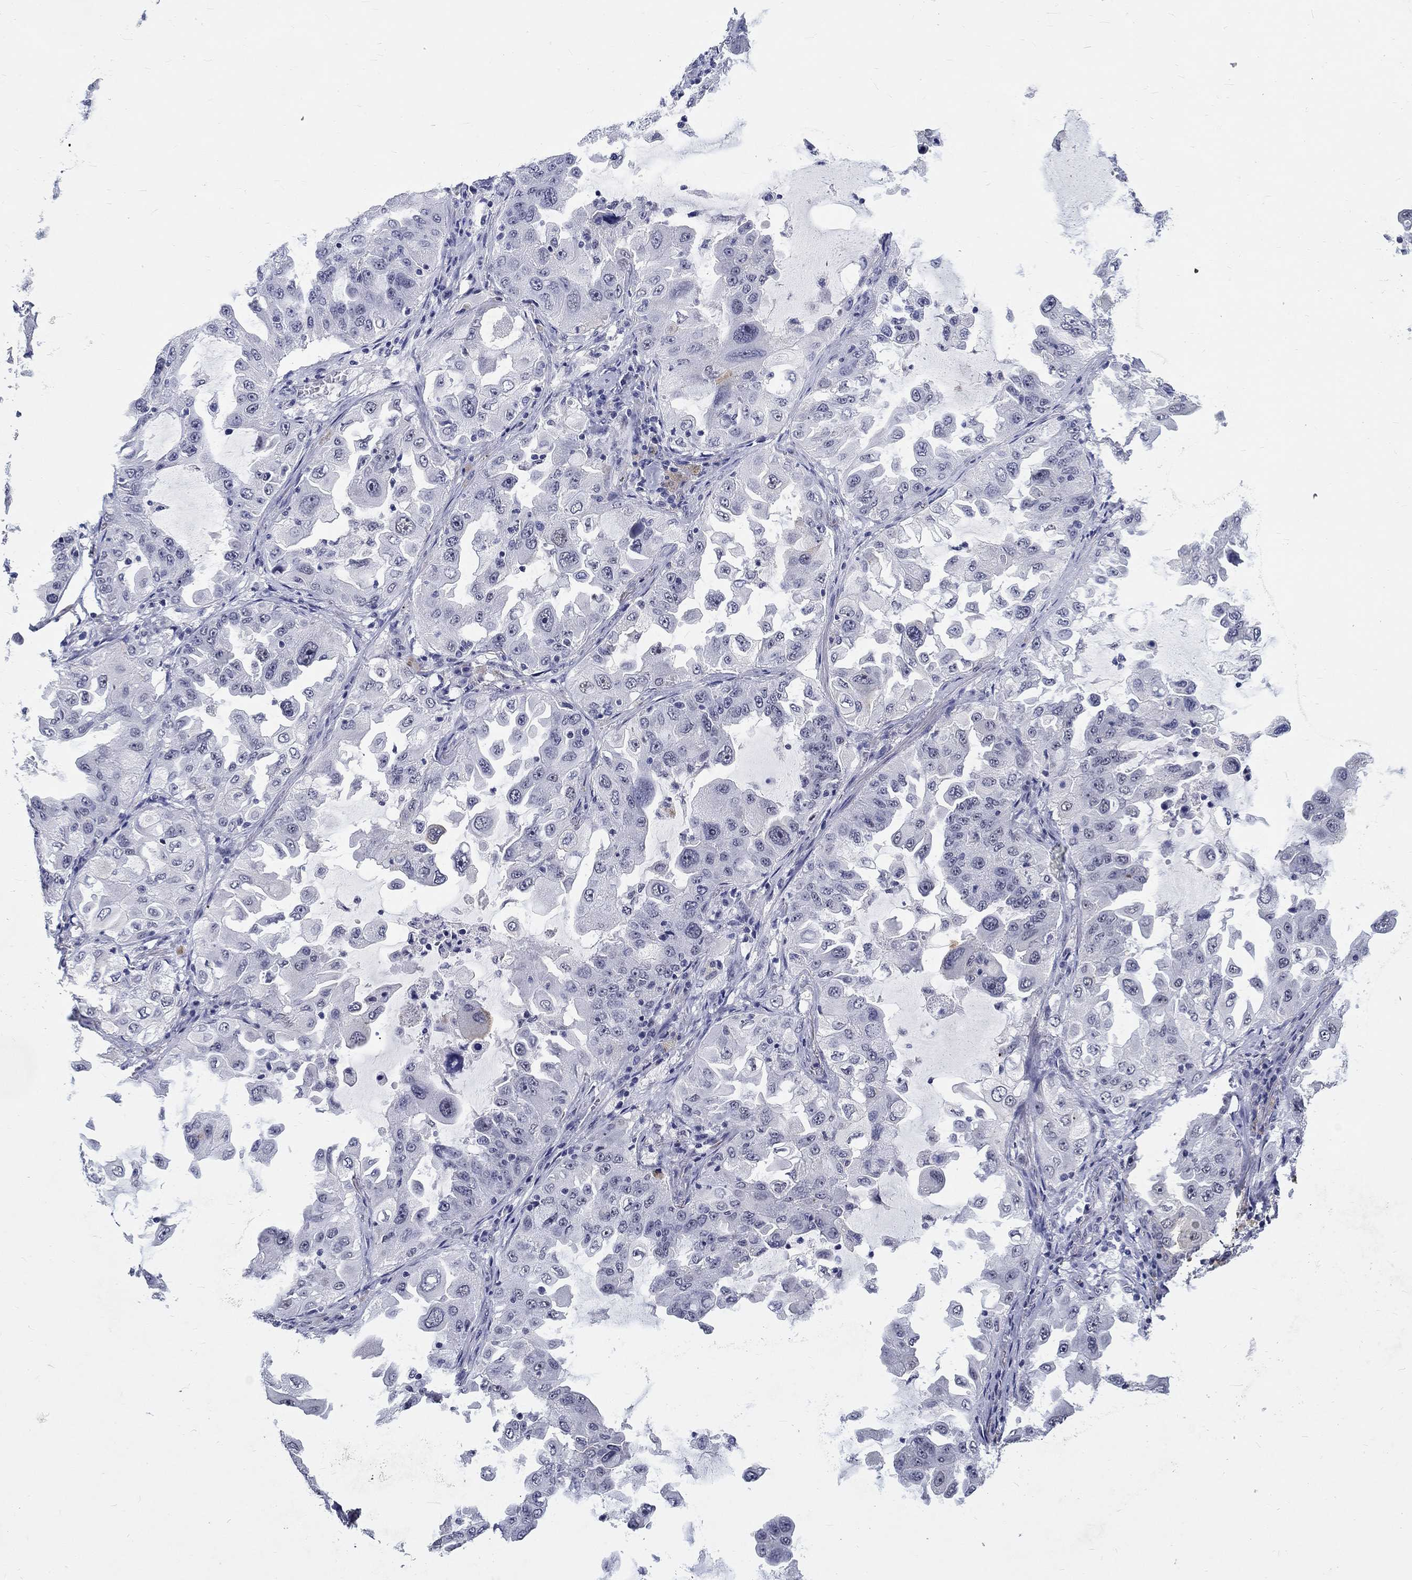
{"staining": {"intensity": "negative", "quantity": "none", "location": "none"}, "tissue": "lung cancer", "cell_type": "Tumor cells", "image_type": "cancer", "snomed": [{"axis": "morphology", "description": "Adenocarcinoma, NOS"}, {"axis": "topography", "description": "Lung"}], "caption": "Human adenocarcinoma (lung) stained for a protein using IHC exhibits no staining in tumor cells.", "gene": "GRIN1", "patient": {"sex": "female", "age": 61}}